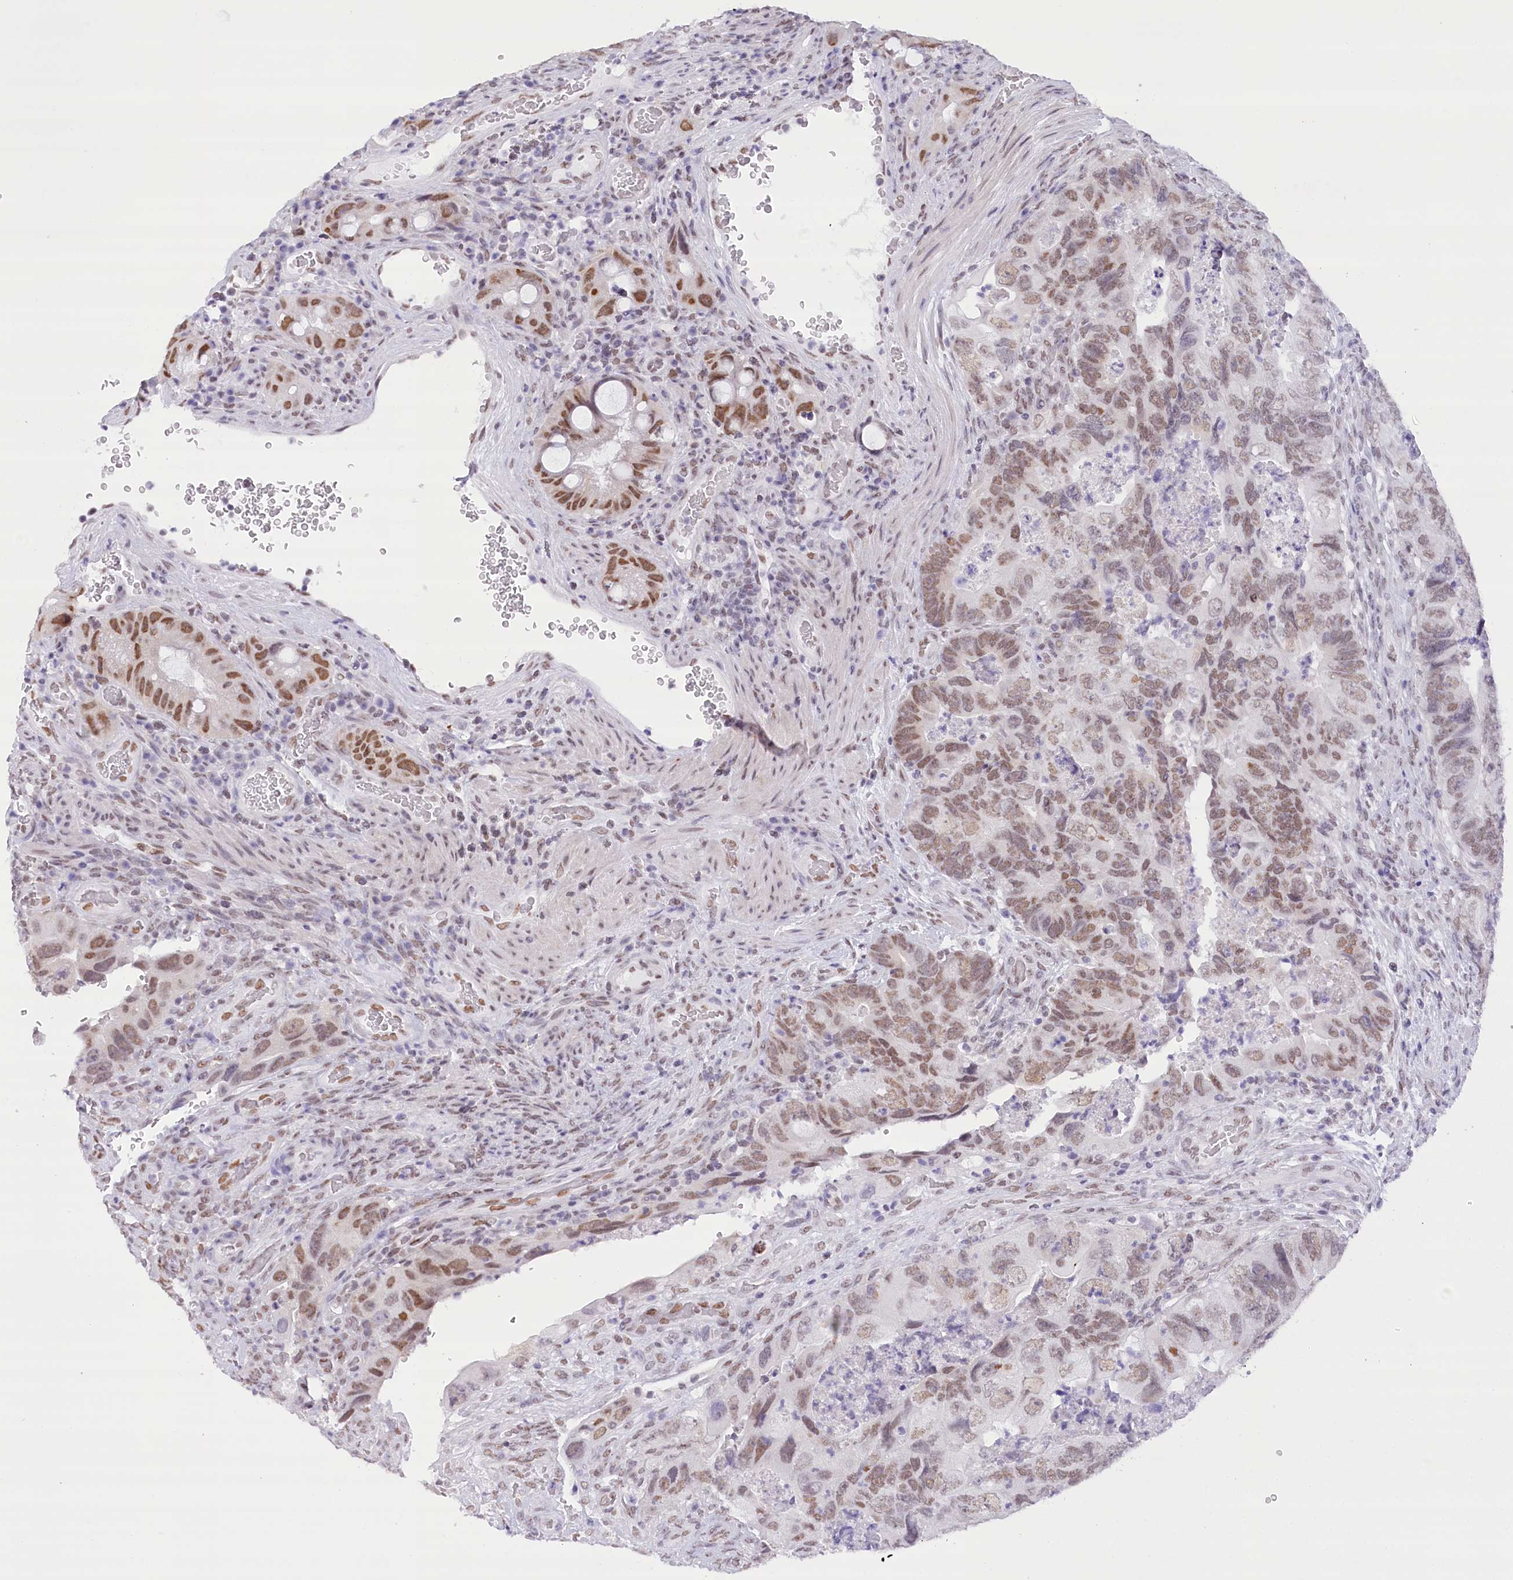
{"staining": {"intensity": "moderate", "quantity": "25%-75%", "location": "nuclear"}, "tissue": "colorectal cancer", "cell_type": "Tumor cells", "image_type": "cancer", "snomed": [{"axis": "morphology", "description": "Adenocarcinoma, NOS"}, {"axis": "topography", "description": "Rectum"}], "caption": "Moderate nuclear protein positivity is identified in about 25%-75% of tumor cells in adenocarcinoma (colorectal).", "gene": "HNRNPA0", "patient": {"sex": "male", "age": 63}}